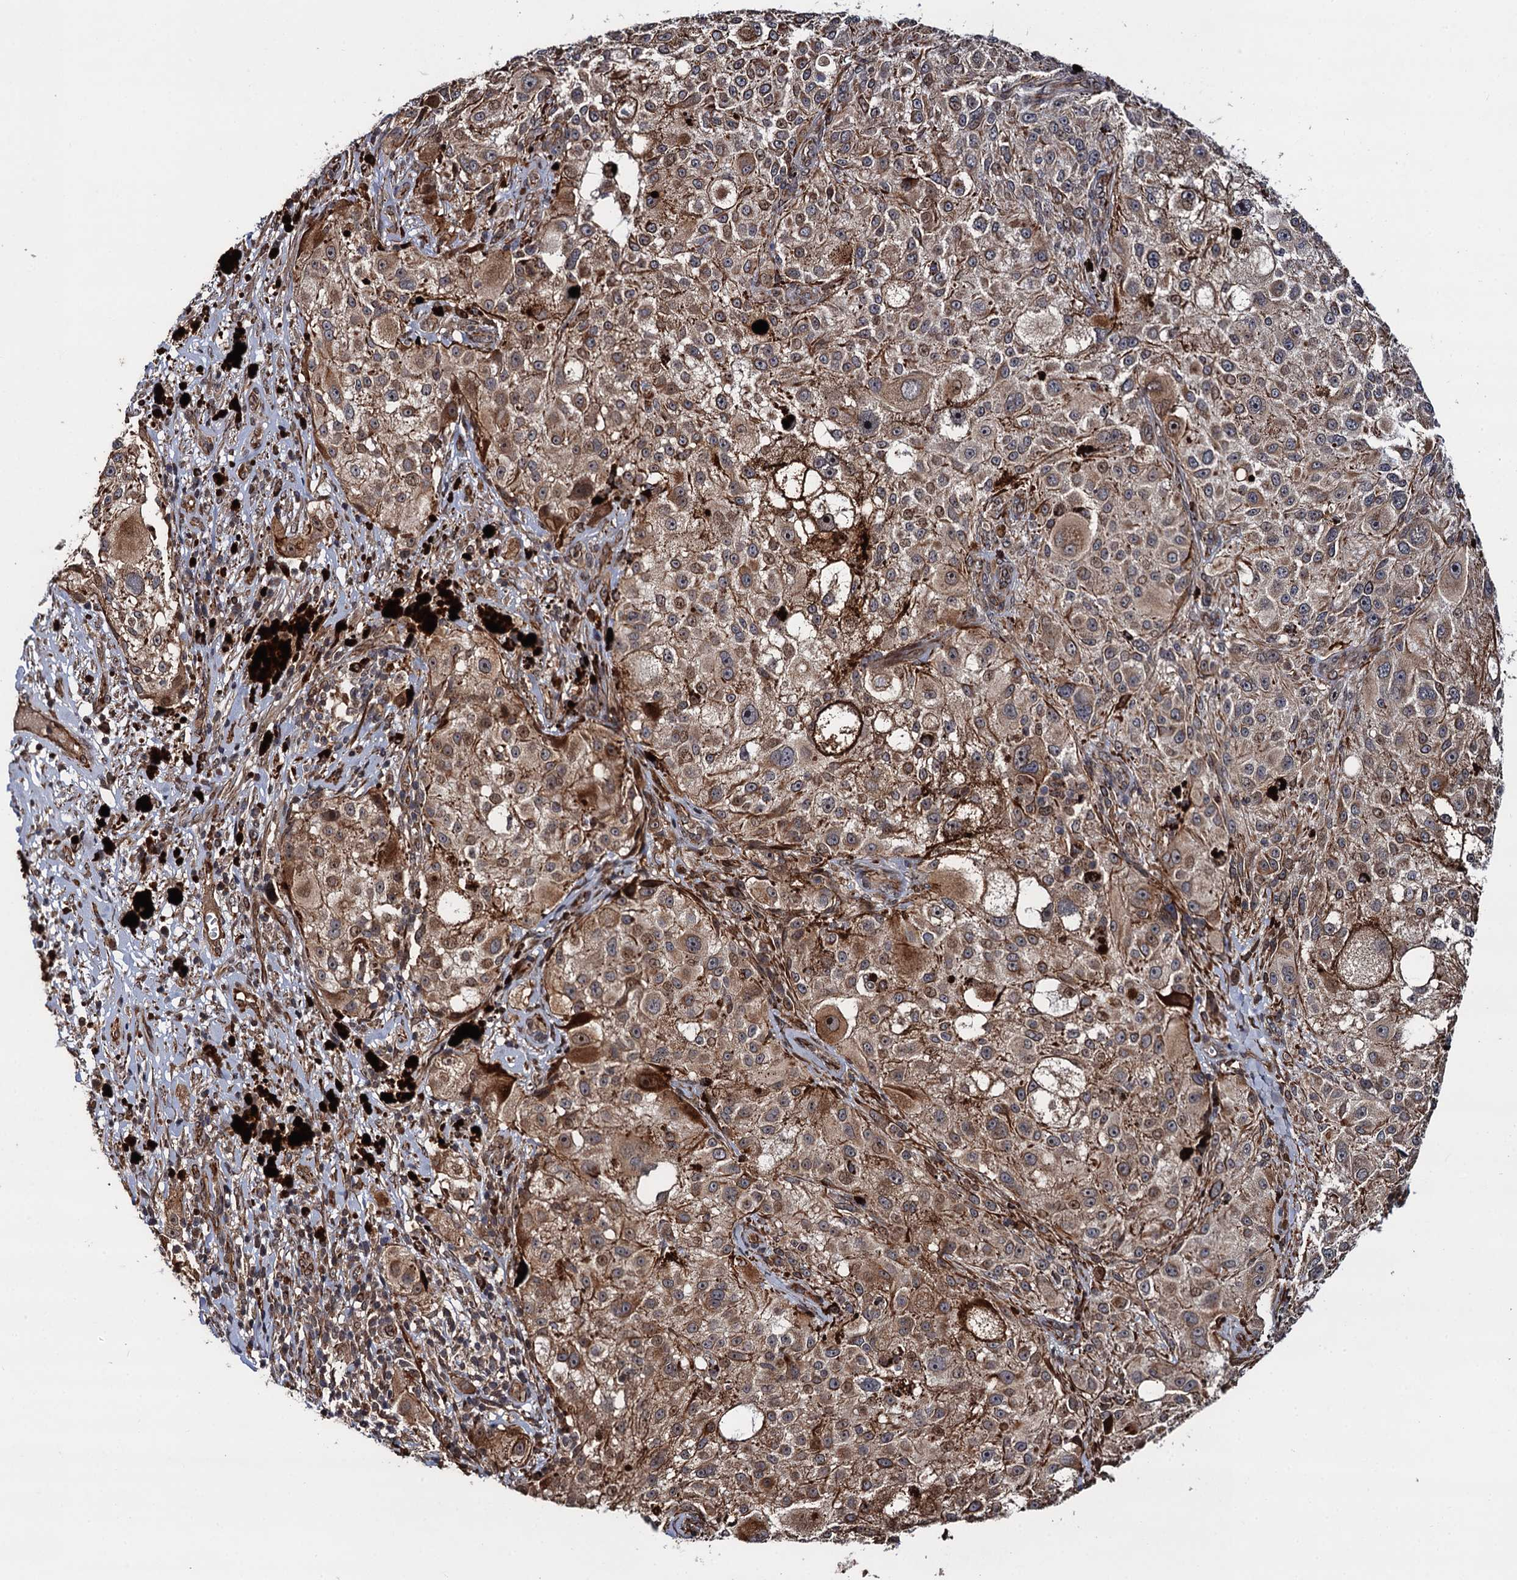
{"staining": {"intensity": "moderate", "quantity": ">75%", "location": "cytoplasmic/membranous"}, "tissue": "melanoma", "cell_type": "Tumor cells", "image_type": "cancer", "snomed": [{"axis": "morphology", "description": "Necrosis, NOS"}, {"axis": "morphology", "description": "Malignant melanoma, NOS"}, {"axis": "topography", "description": "Skin"}], "caption": "Immunohistochemical staining of human malignant melanoma demonstrates medium levels of moderate cytoplasmic/membranous protein staining in about >75% of tumor cells.", "gene": "FSIP1", "patient": {"sex": "female", "age": 87}}